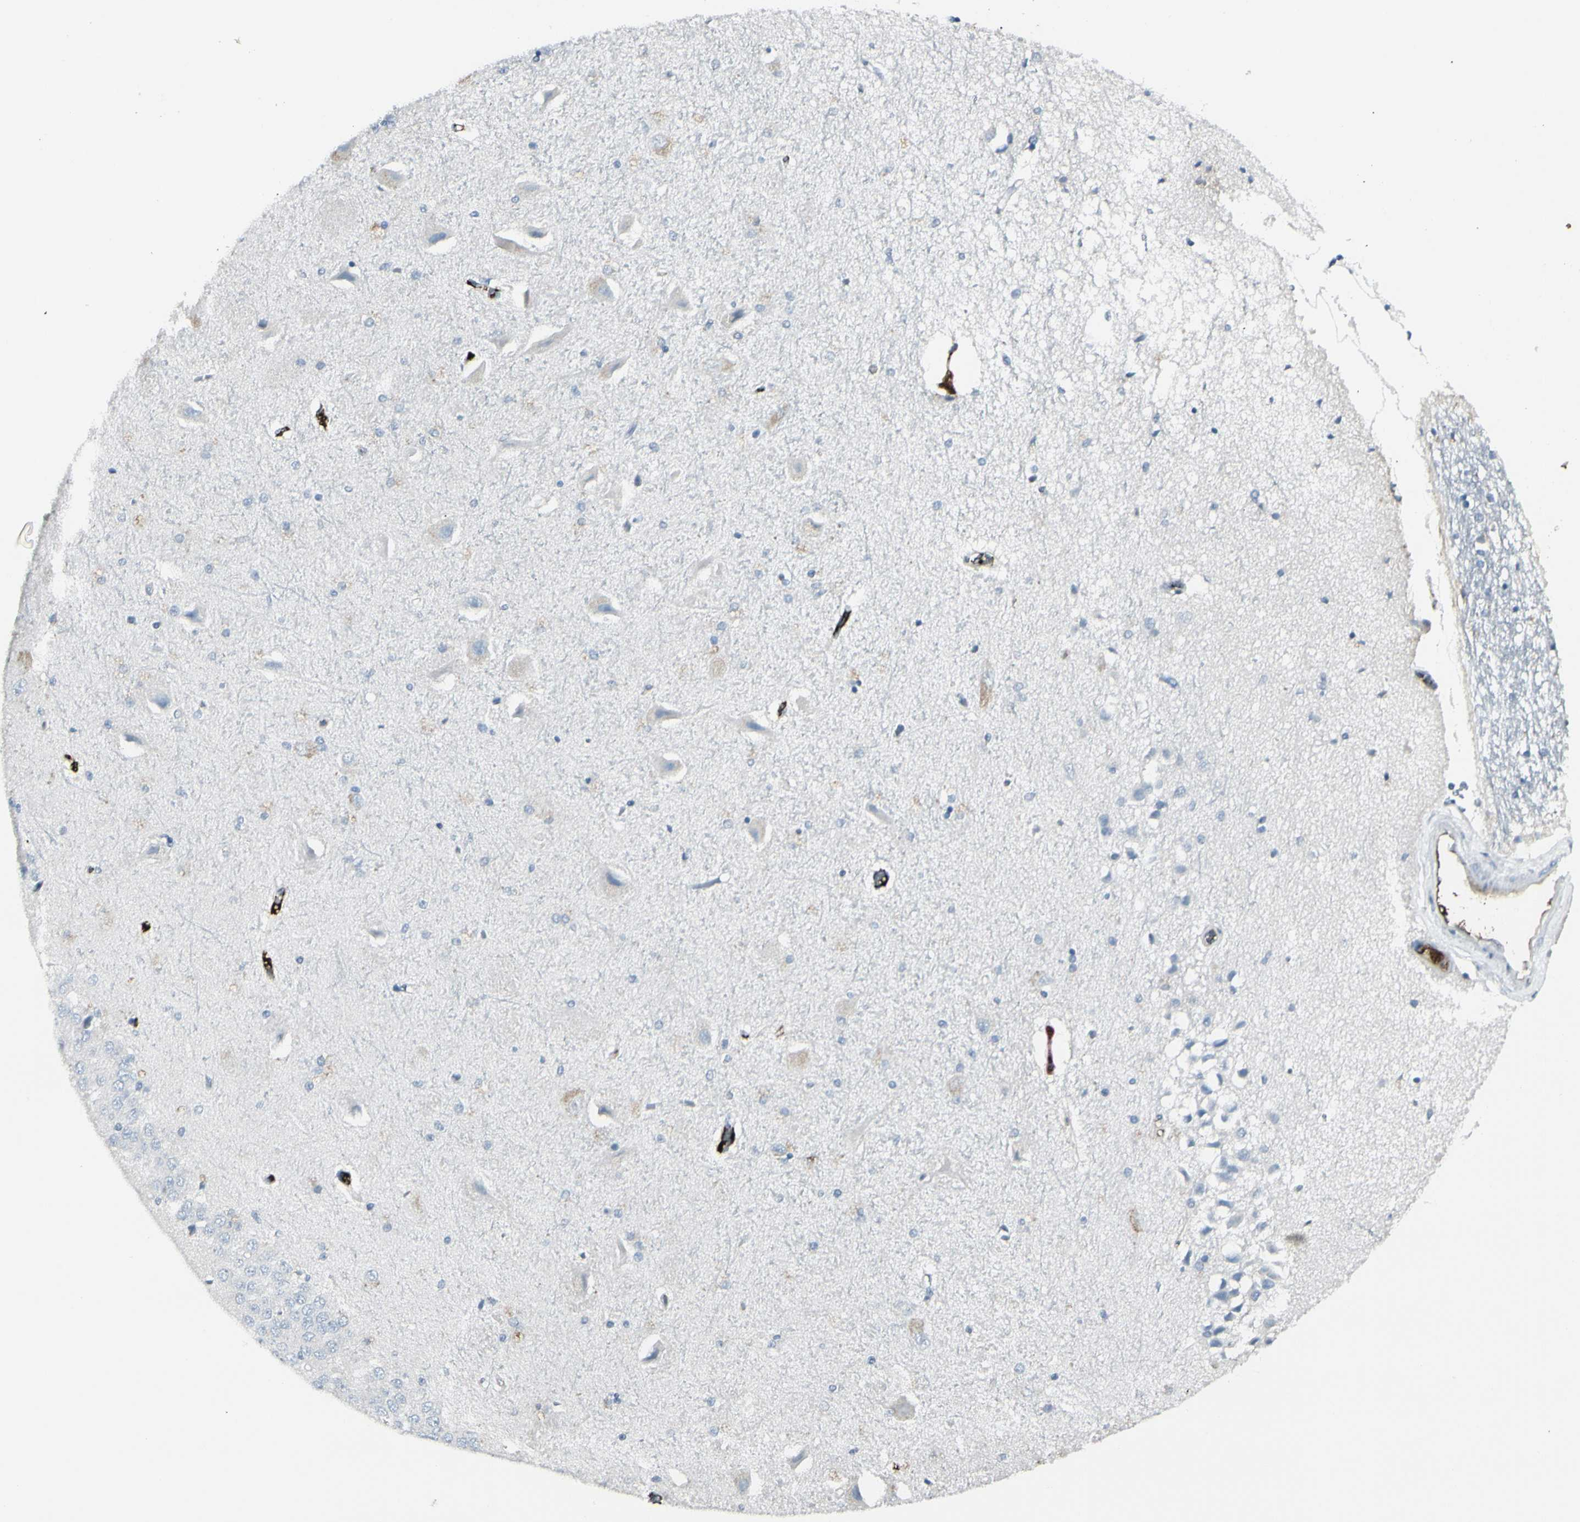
{"staining": {"intensity": "negative", "quantity": "none", "location": "none"}, "tissue": "hippocampus", "cell_type": "Glial cells", "image_type": "normal", "snomed": [{"axis": "morphology", "description": "Normal tissue, NOS"}, {"axis": "topography", "description": "Hippocampus"}], "caption": "DAB (3,3'-diaminobenzidine) immunohistochemical staining of normal hippocampus shows no significant positivity in glial cells.", "gene": "IGHG1", "patient": {"sex": "female", "age": 54}}